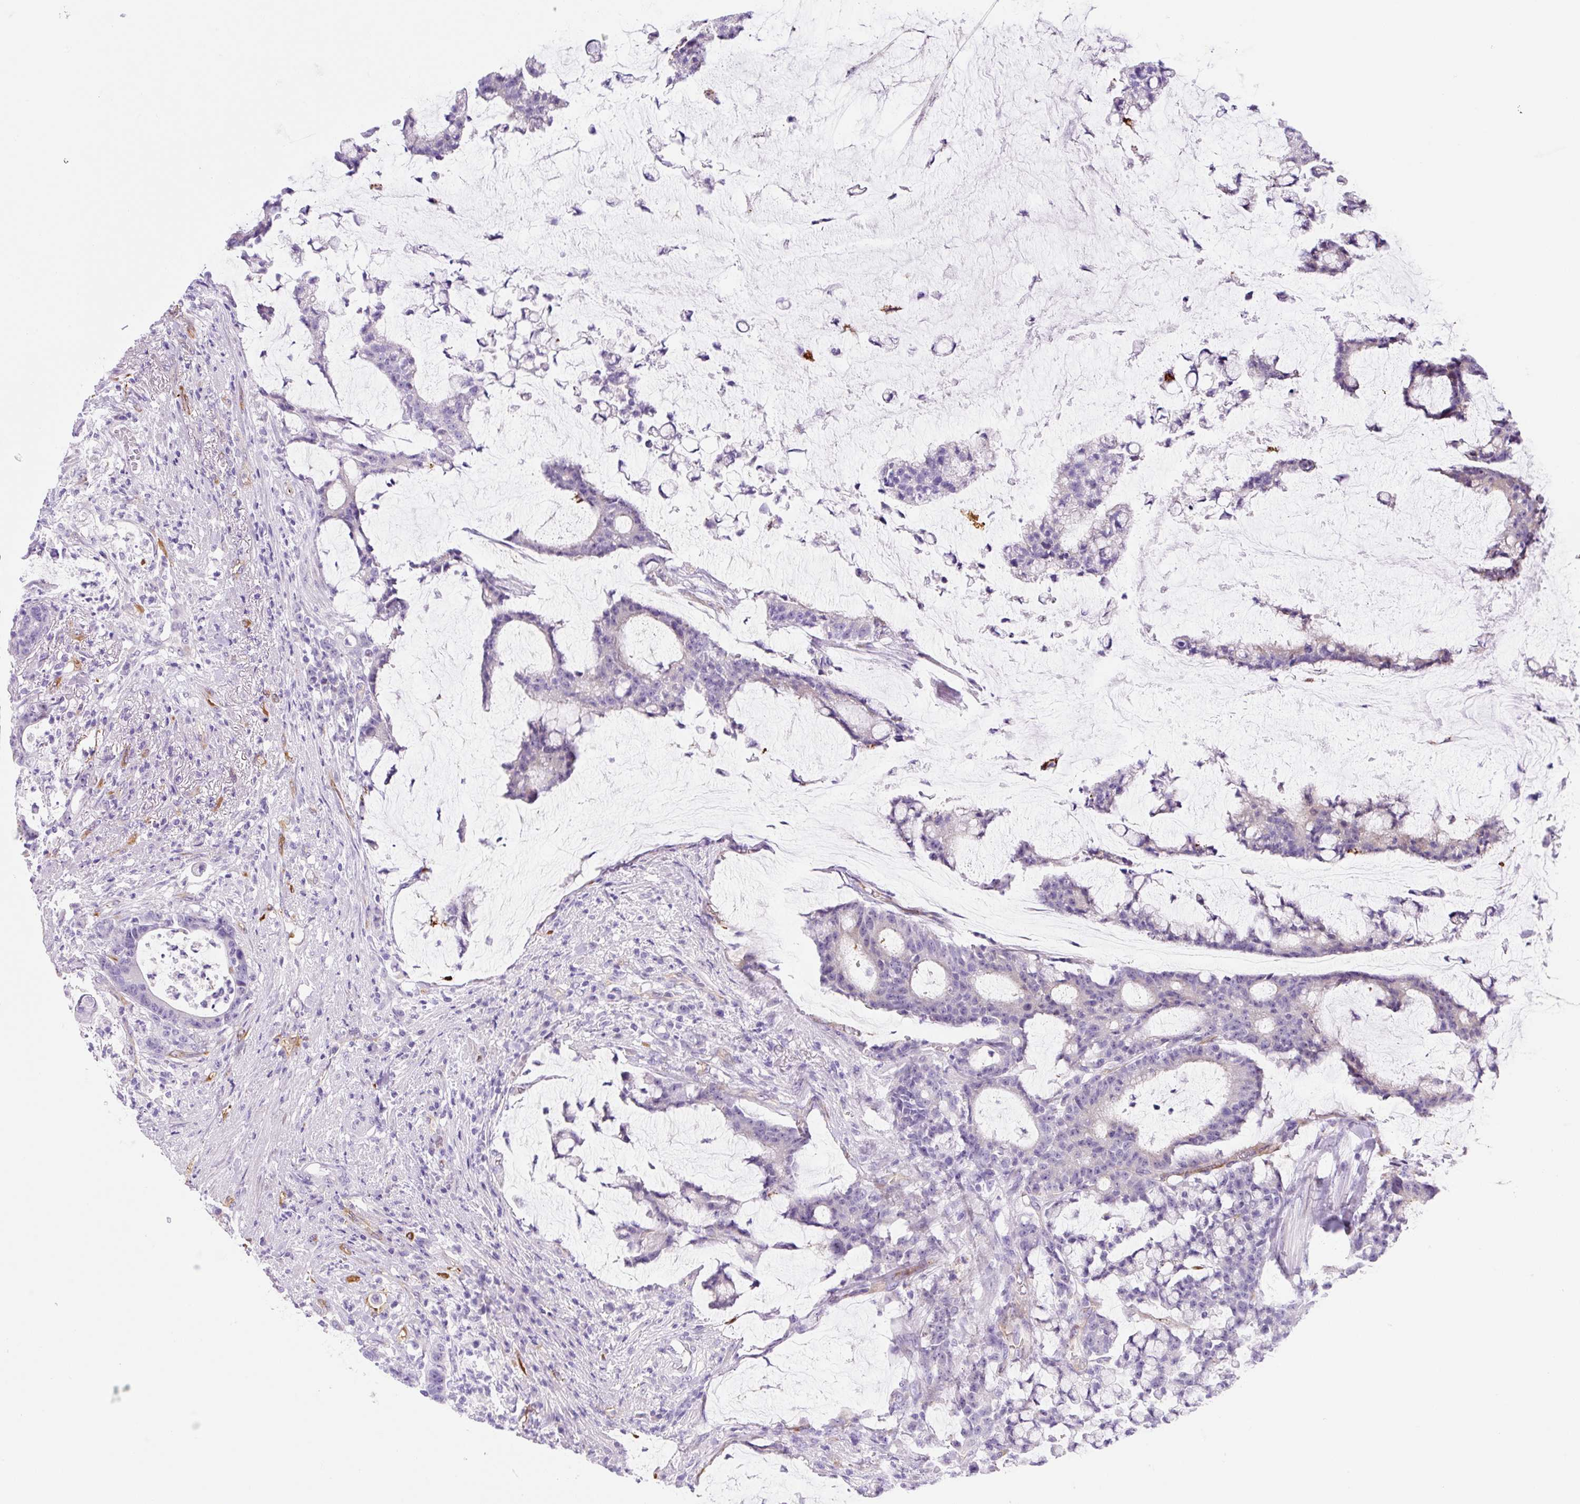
{"staining": {"intensity": "negative", "quantity": "none", "location": "none"}, "tissue": "colorectal cancer", "cell_type": "Tumor cells", "image_type": "cancer", "snomed": [{"axis": "morphology", "description": "Adenocarcinoma, NOS"}, {"axis": "topography", "description": "Colon"}], "caption": "Tumor cells show no significant protein positivity in adenocarcinoma (colorectal).", "gene": "ASB4", "patient": {"sex": "female", "age": 84}}